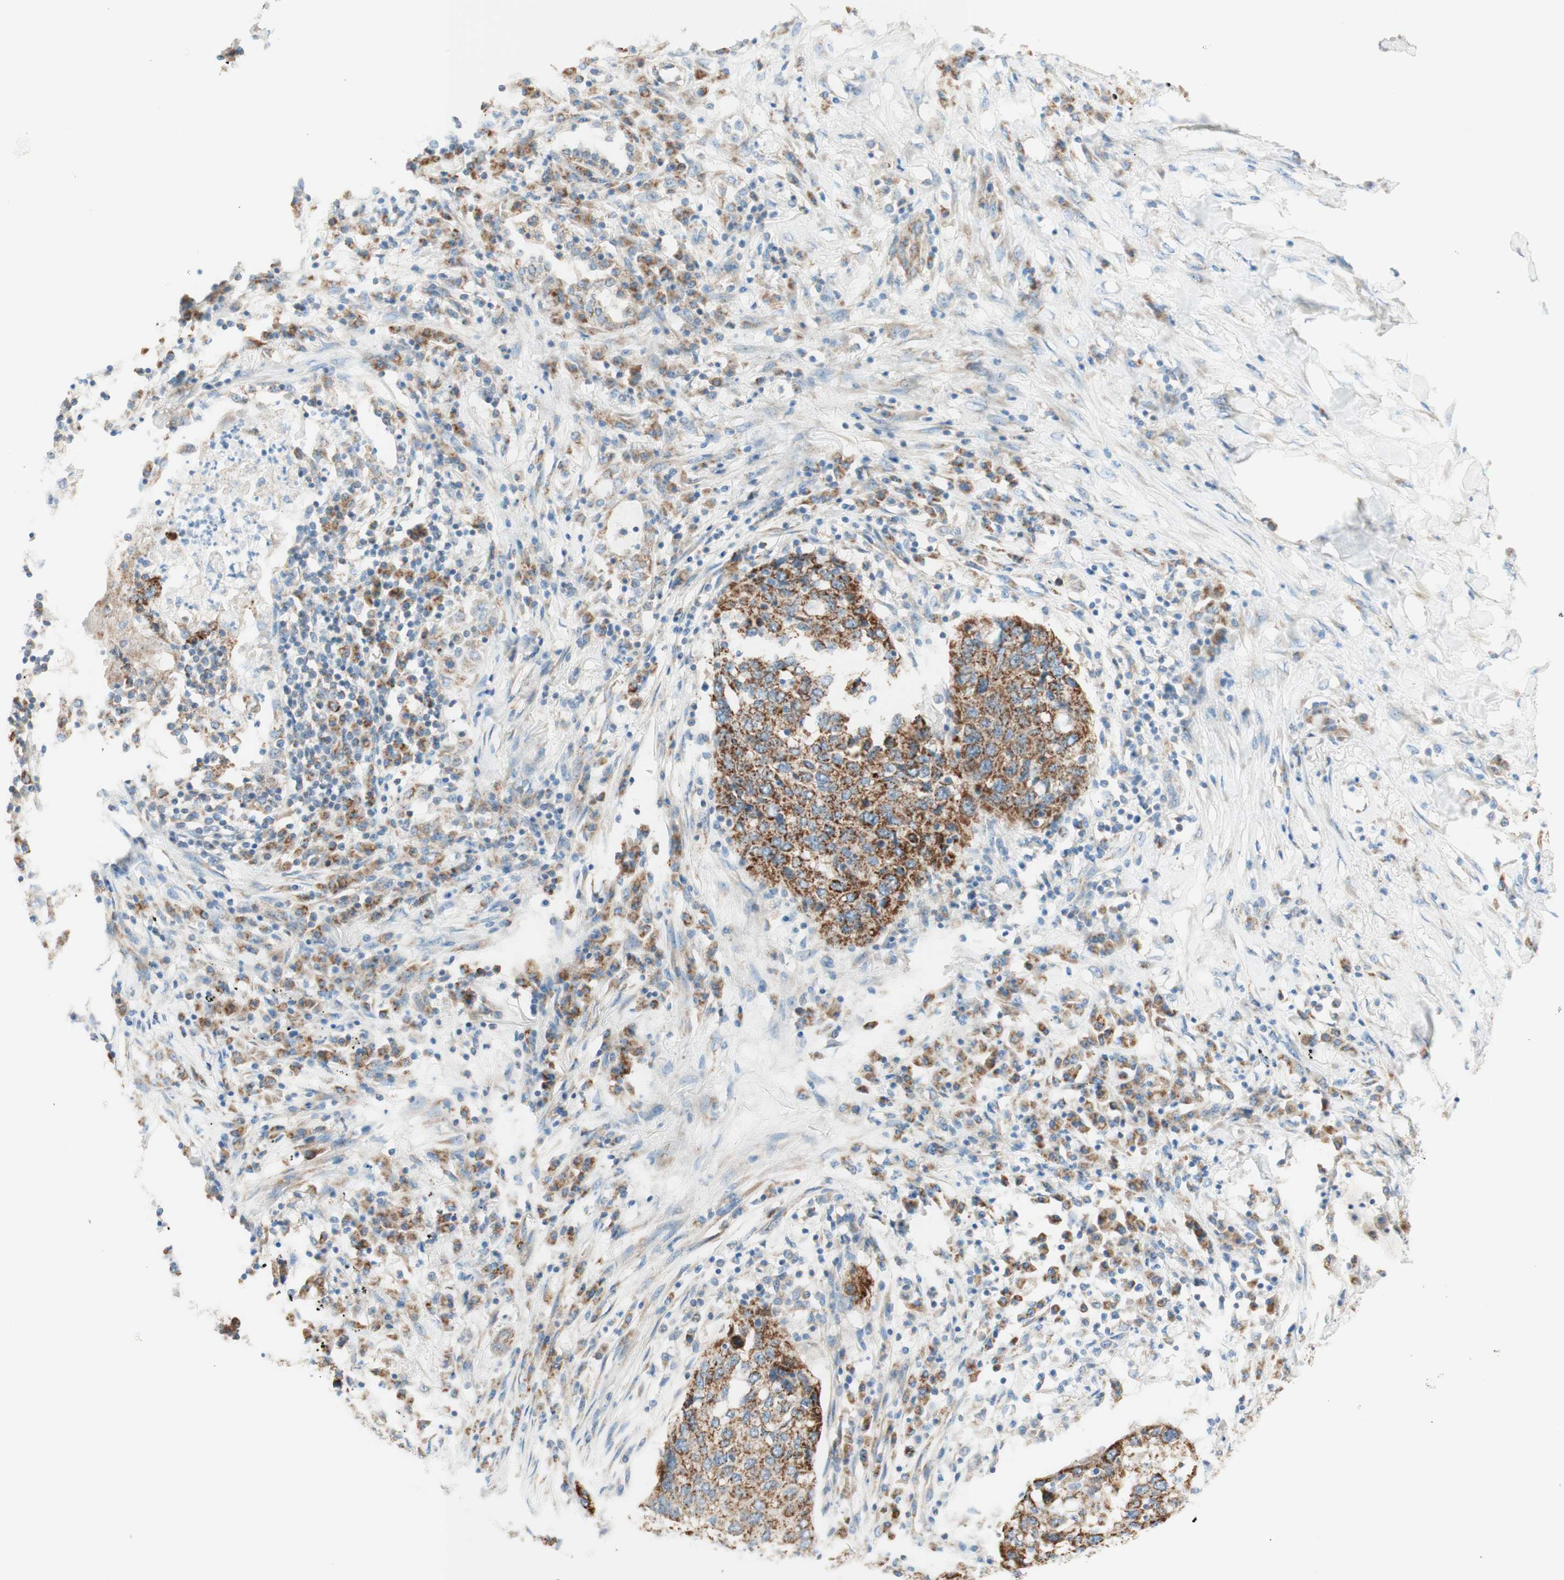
{"staining": {"intensity": "strong", "quantity": ">75%", "location": "cytoplasmic/membranous"}, "tissue": "lung cancer", "cell_type": "Tumor cells", "image_type": "cancer", "snomed": [{"axis": "morphology", "description": "Squamous cell carcinoma, NOS"}, {"axis": "topography", "description": "Lung"}], "caption": "About >75% of tumor cells in lung cancer reveal strong cytoplasmic/membranous protein staining as visualized by brown immunohistochemical staining.", "gene": "TOMM20", "patient": {"sex": "female", "age": 63}}